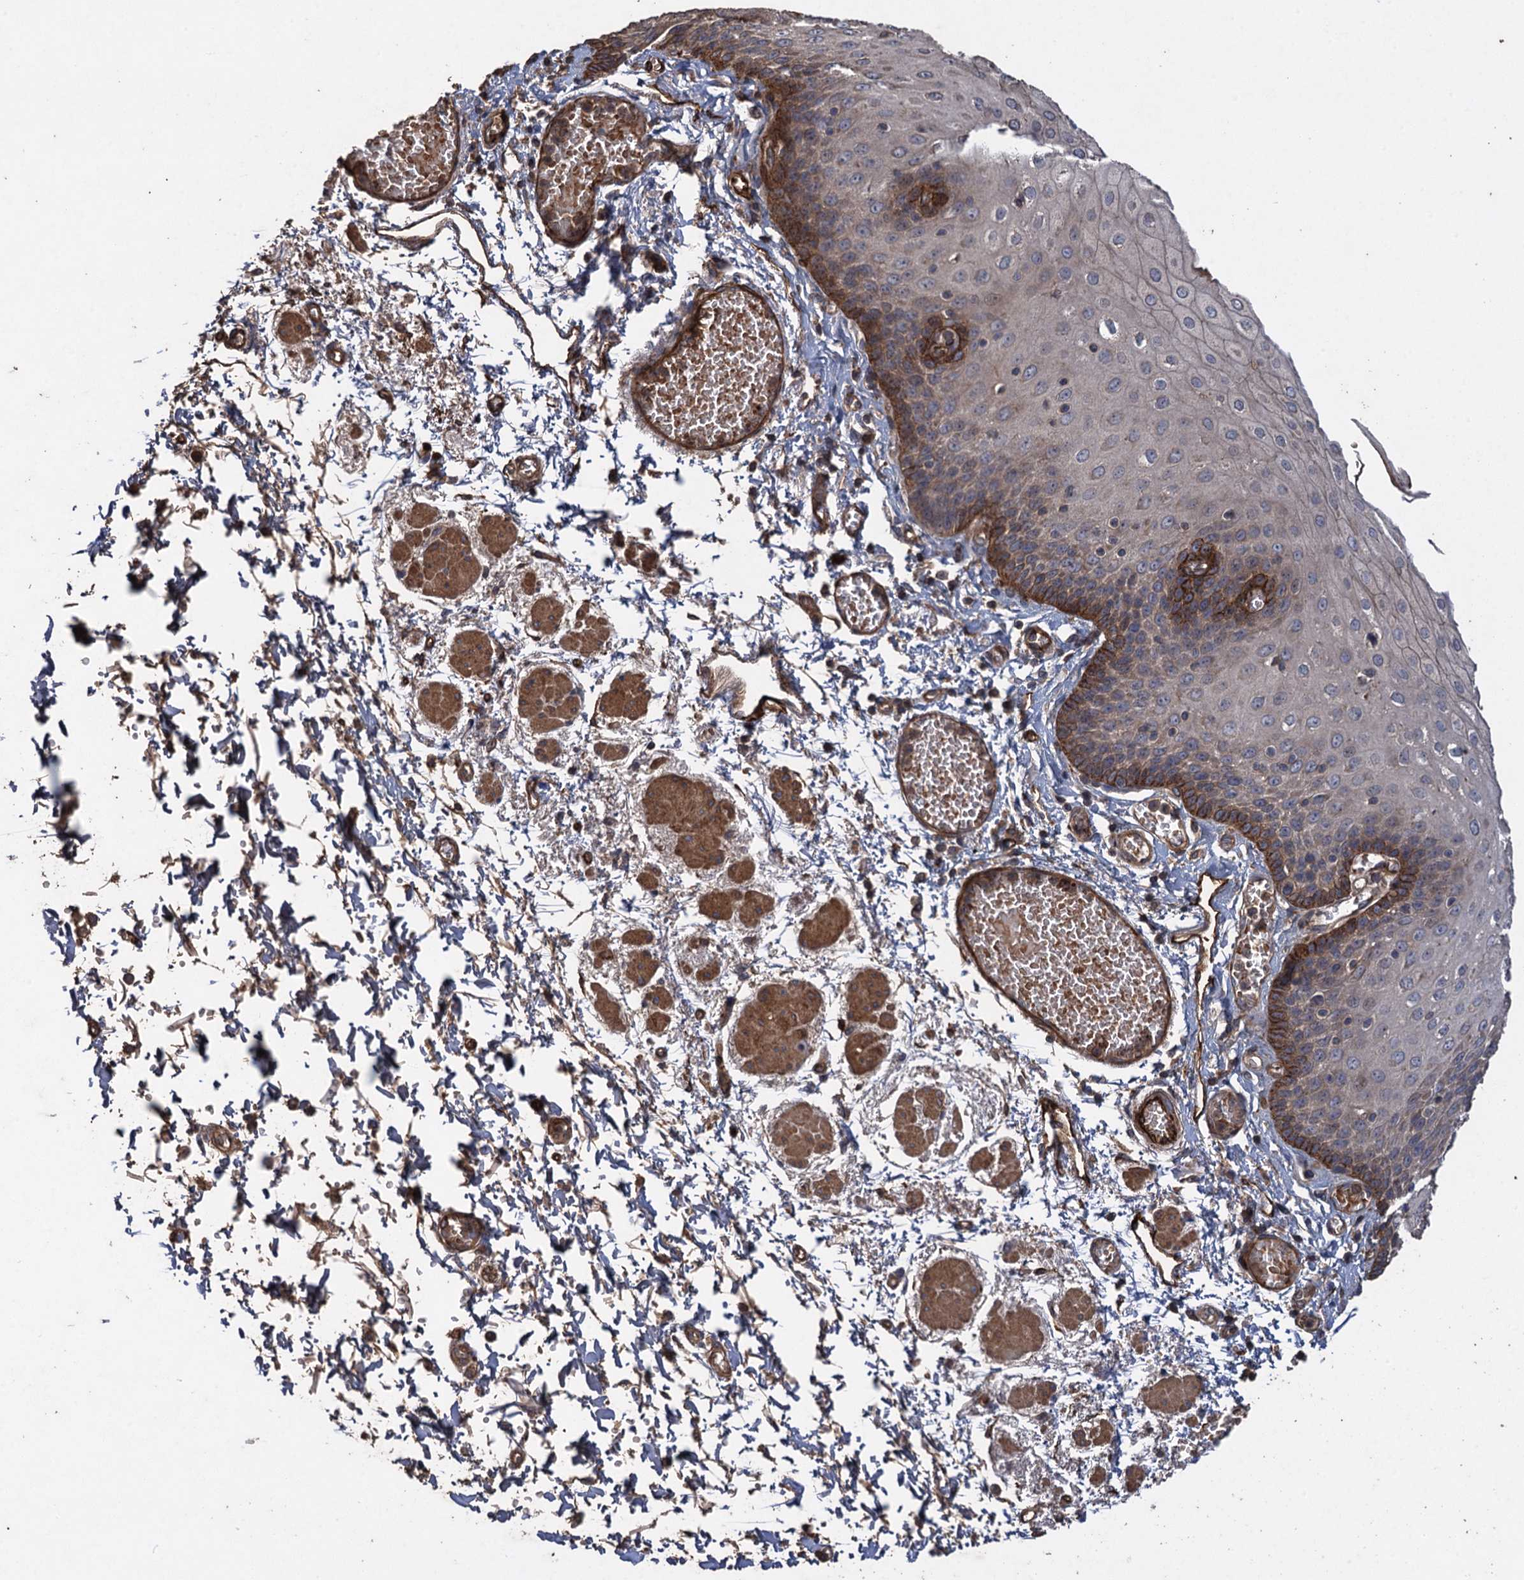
{"staining": {"intensity": "strong", "quantity": "<25%", "location": "cytoplasmic/membranous"}, "tissue": "esophagus", "cell_type": "Squamous epithelial cells", "image_type": "normal", "snomed": [{"axis": "morphology", "description": "Normal tissue, NOS"}, {"axis": "topography", "description": "Esophagus"}], "caption": "DAB immunohistochemical staining of unremarkable human esophagus displays strong cytoplasmic/membranous protein expression in approximately <25% of squamous epithelial cells. (Brightfield microscopy of DAB IHC at high magnification).", "gene": "TXNDC11", "patient": {"sex": "male", "age": 81}}